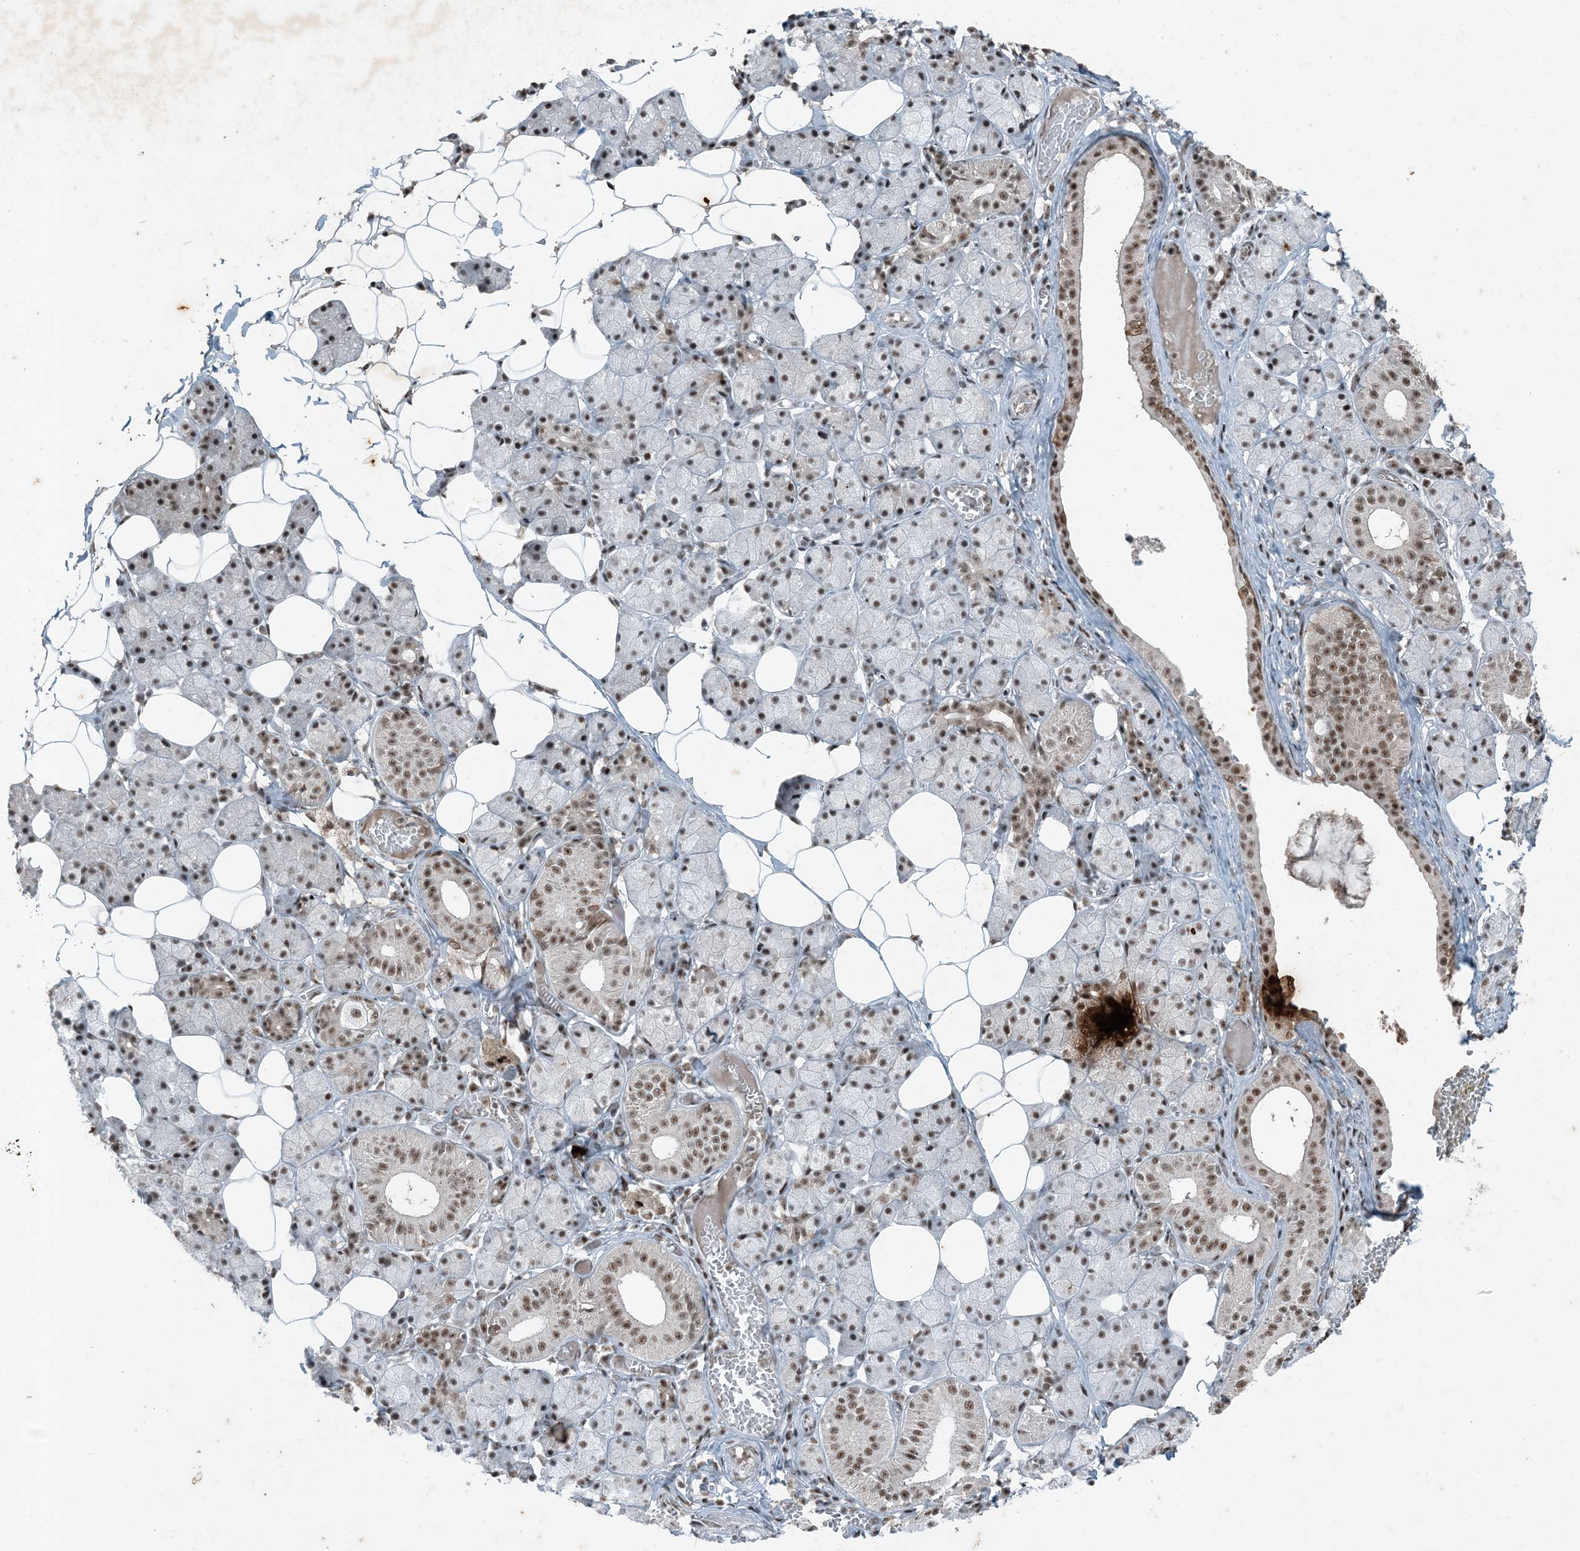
{"staining": {"intensity": "moderate", "quantity": "25%-75%", "location": "nuclear"}, "tissue": "salivary gland", "cell_type": "Glandular cells", "image_type": "normal", "snomed": [{"axis": "morphology", "description": "Normal tissue, NOS"}, {"axis": "topography", "description": "Salivary gland"}], "caption": "DAB immunohistochemical staining of unremarkable human salivary gland demonstrates moderate nuclear protein positivity in about 25%-75% of glandular cells.", "gene": "TADA2B", "patient": {"sex": "female", "age": 33}}